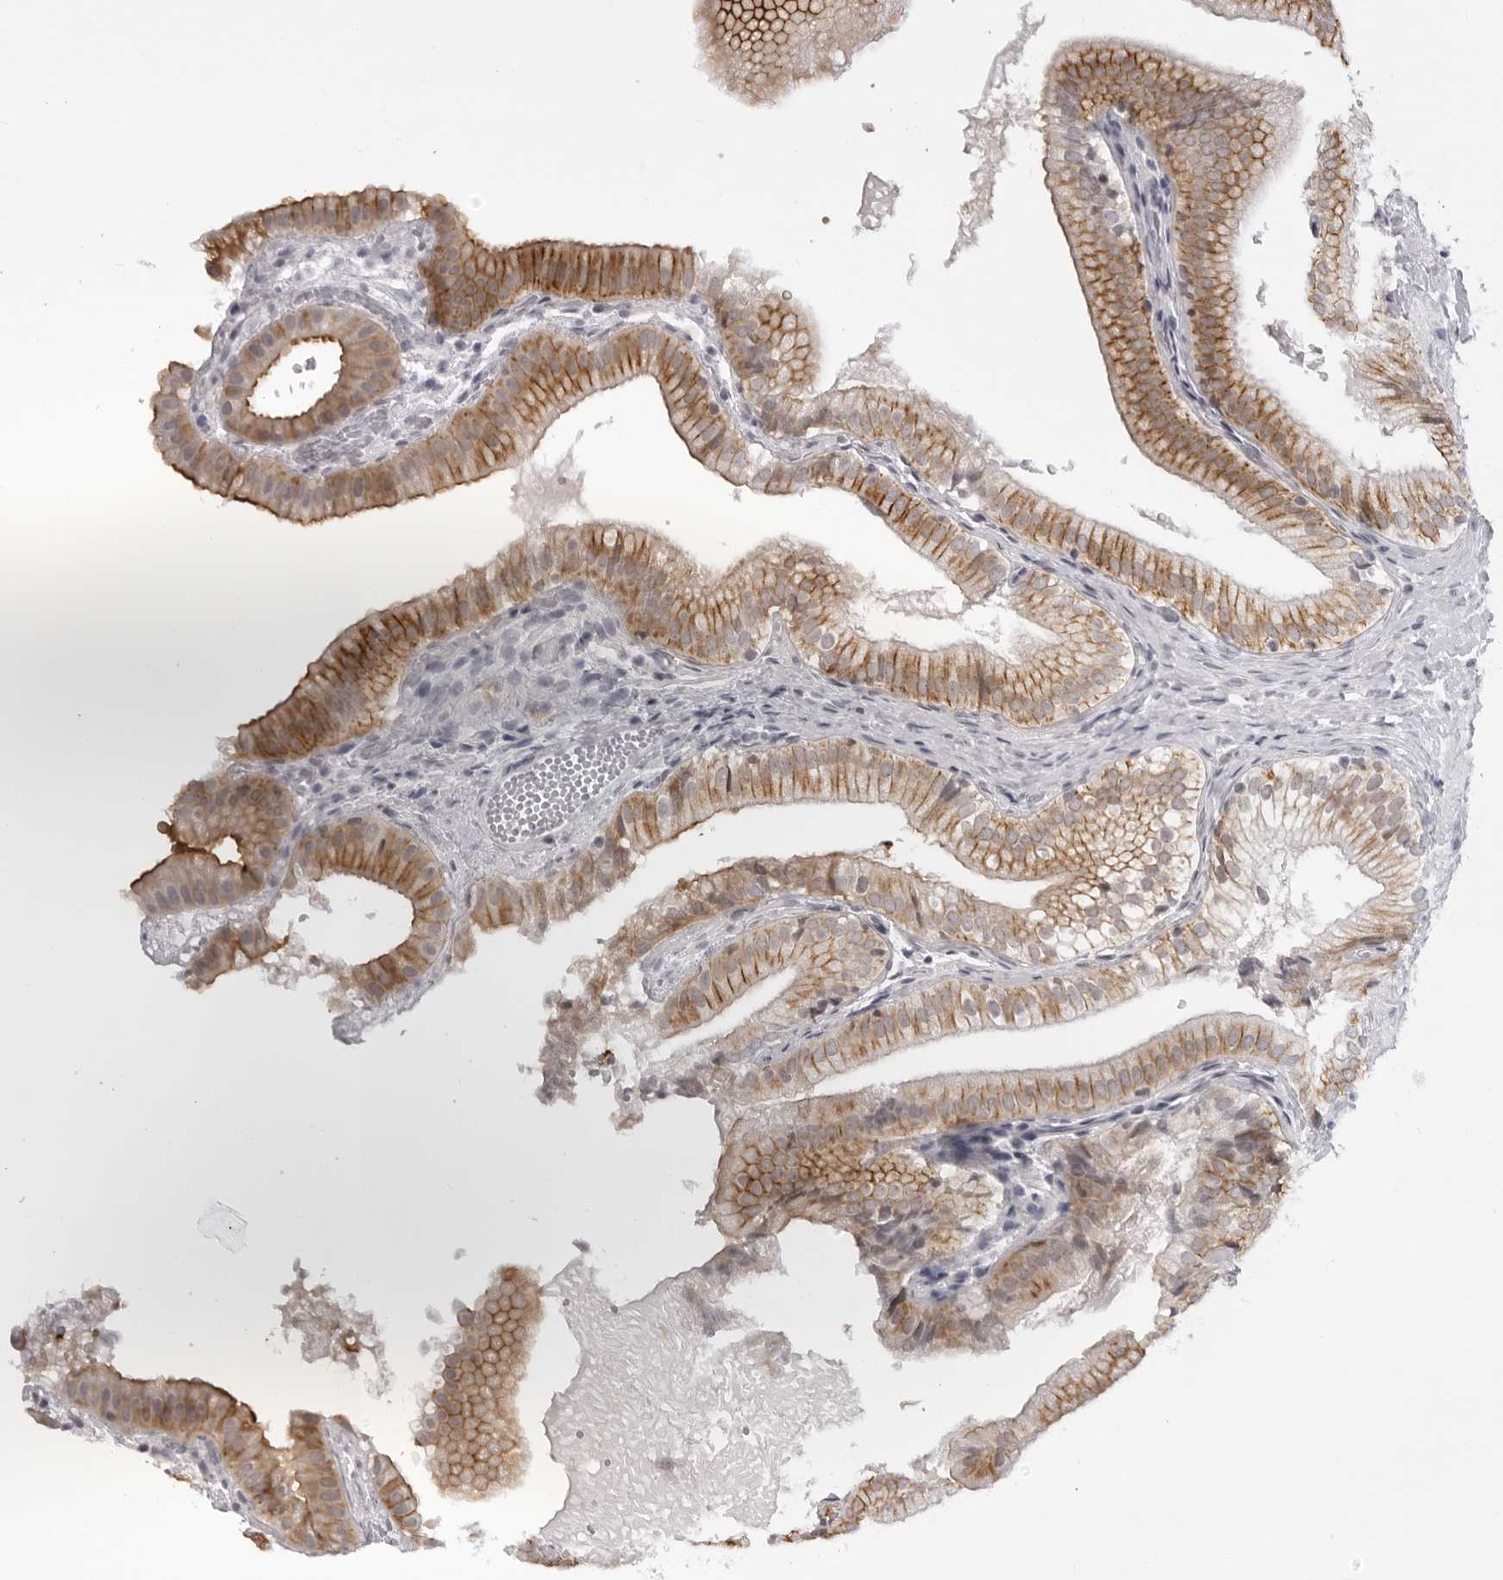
{"staining": {"intensity": "moderate", "quantity": ">75%", "location": "cytoplasmic/membranous"}, "tissue": "gallbladder", "cell_type": "Glandular cells", "image_type": "normal", "snomed": [{"axis": "morphology", "description": "Normal tissue, NOS"}, {"axis": "topography", "description": "Gallbladder"}], "caption": "This photomicrograph shows IHC staining of unremarkable human gallbladder, with medium moderate cytoplasmic/membranous positivity in about >75% of glandular cells.", "gene": "DNALI1", "patient": {"sex": "female", "age": 30}}